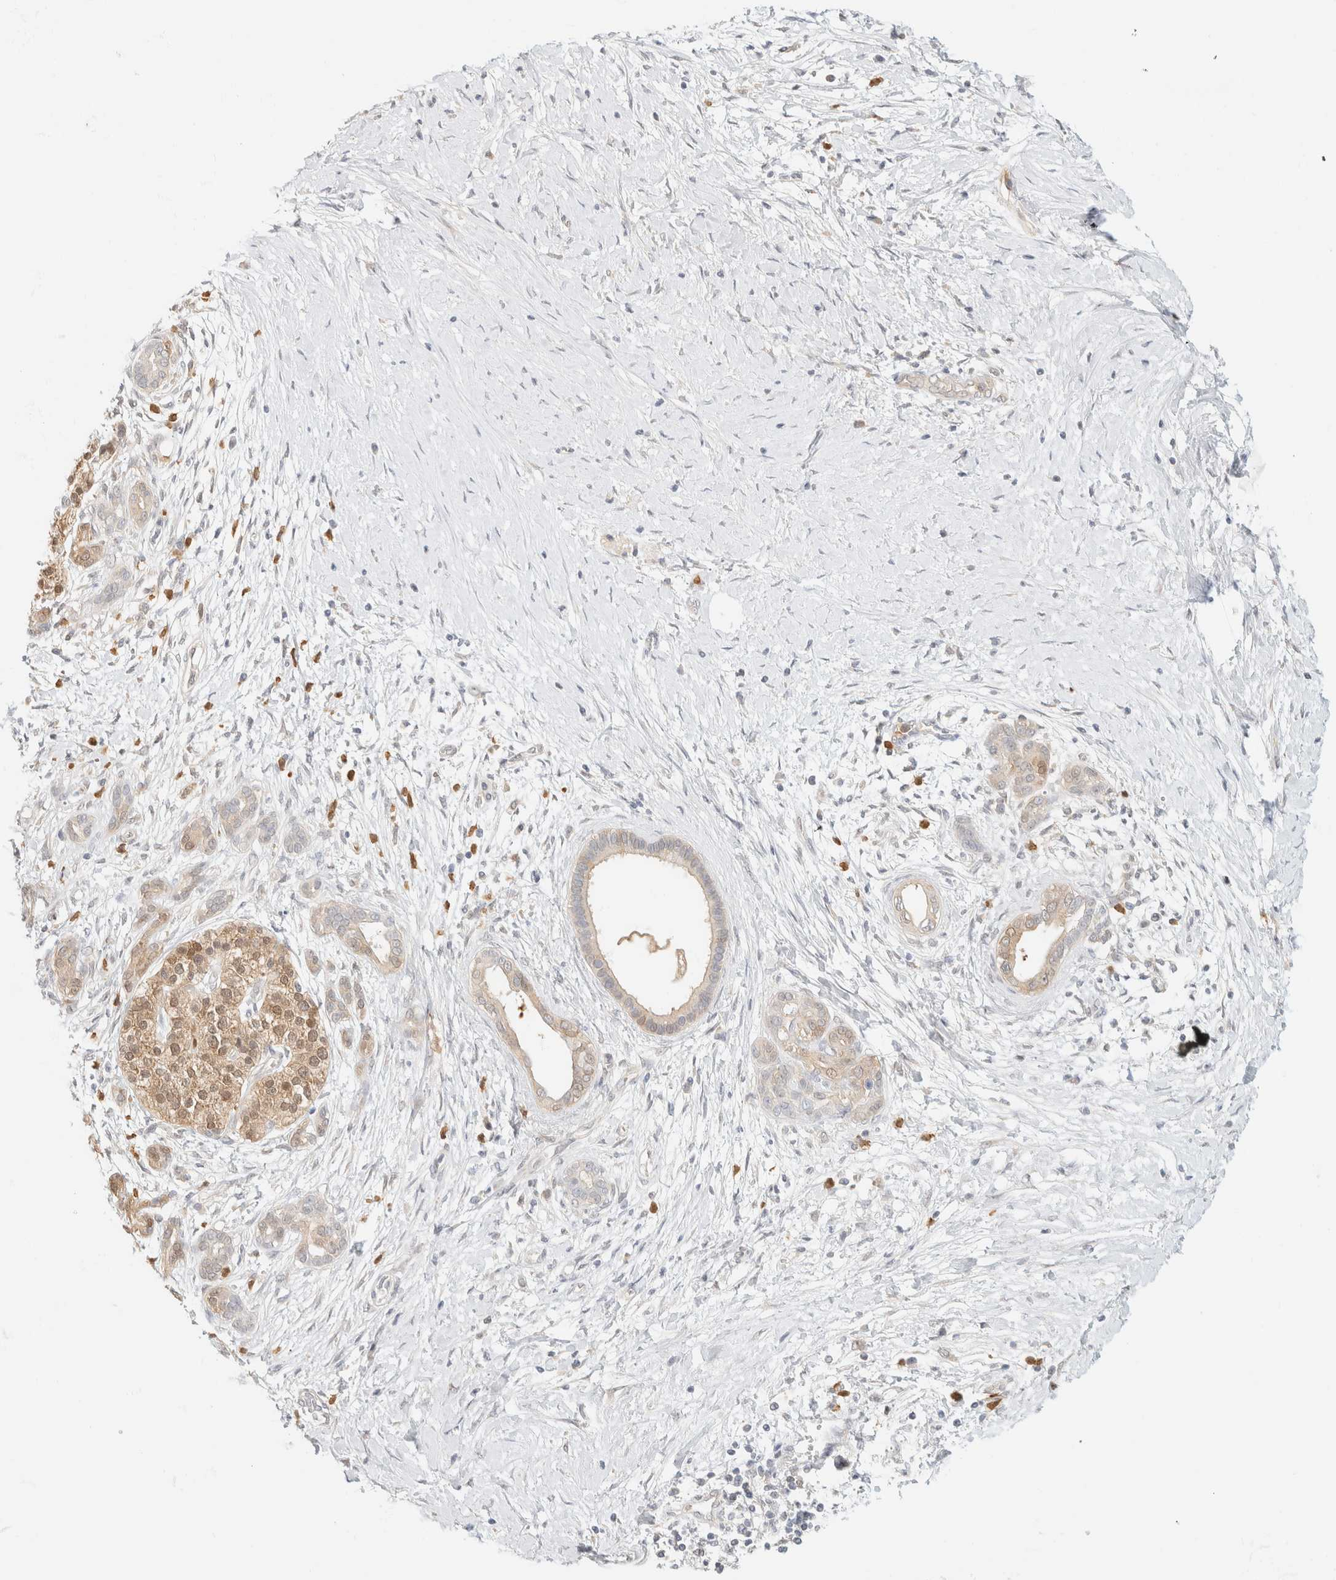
{"staining": {"intensity": "weak", "quantity": "<25%", "location": "cytoplasmic/membranous"}, "tissue": "pancreatic cancer", "cell_type": "Tumor cells", "image_type": "cancer", "snomed": [{"axis": "morphology", "description": "Adenocarcinoma, NOS"}, {"axis": "topography", "description": "Pancreas"}], "caption": "Histopathology image shows no protein staining in tumor cells of pancreatic cancer (adenocarcinoma) tissue.", "gene": "GPI", "patient": {"sex": "male", "age": 58}}